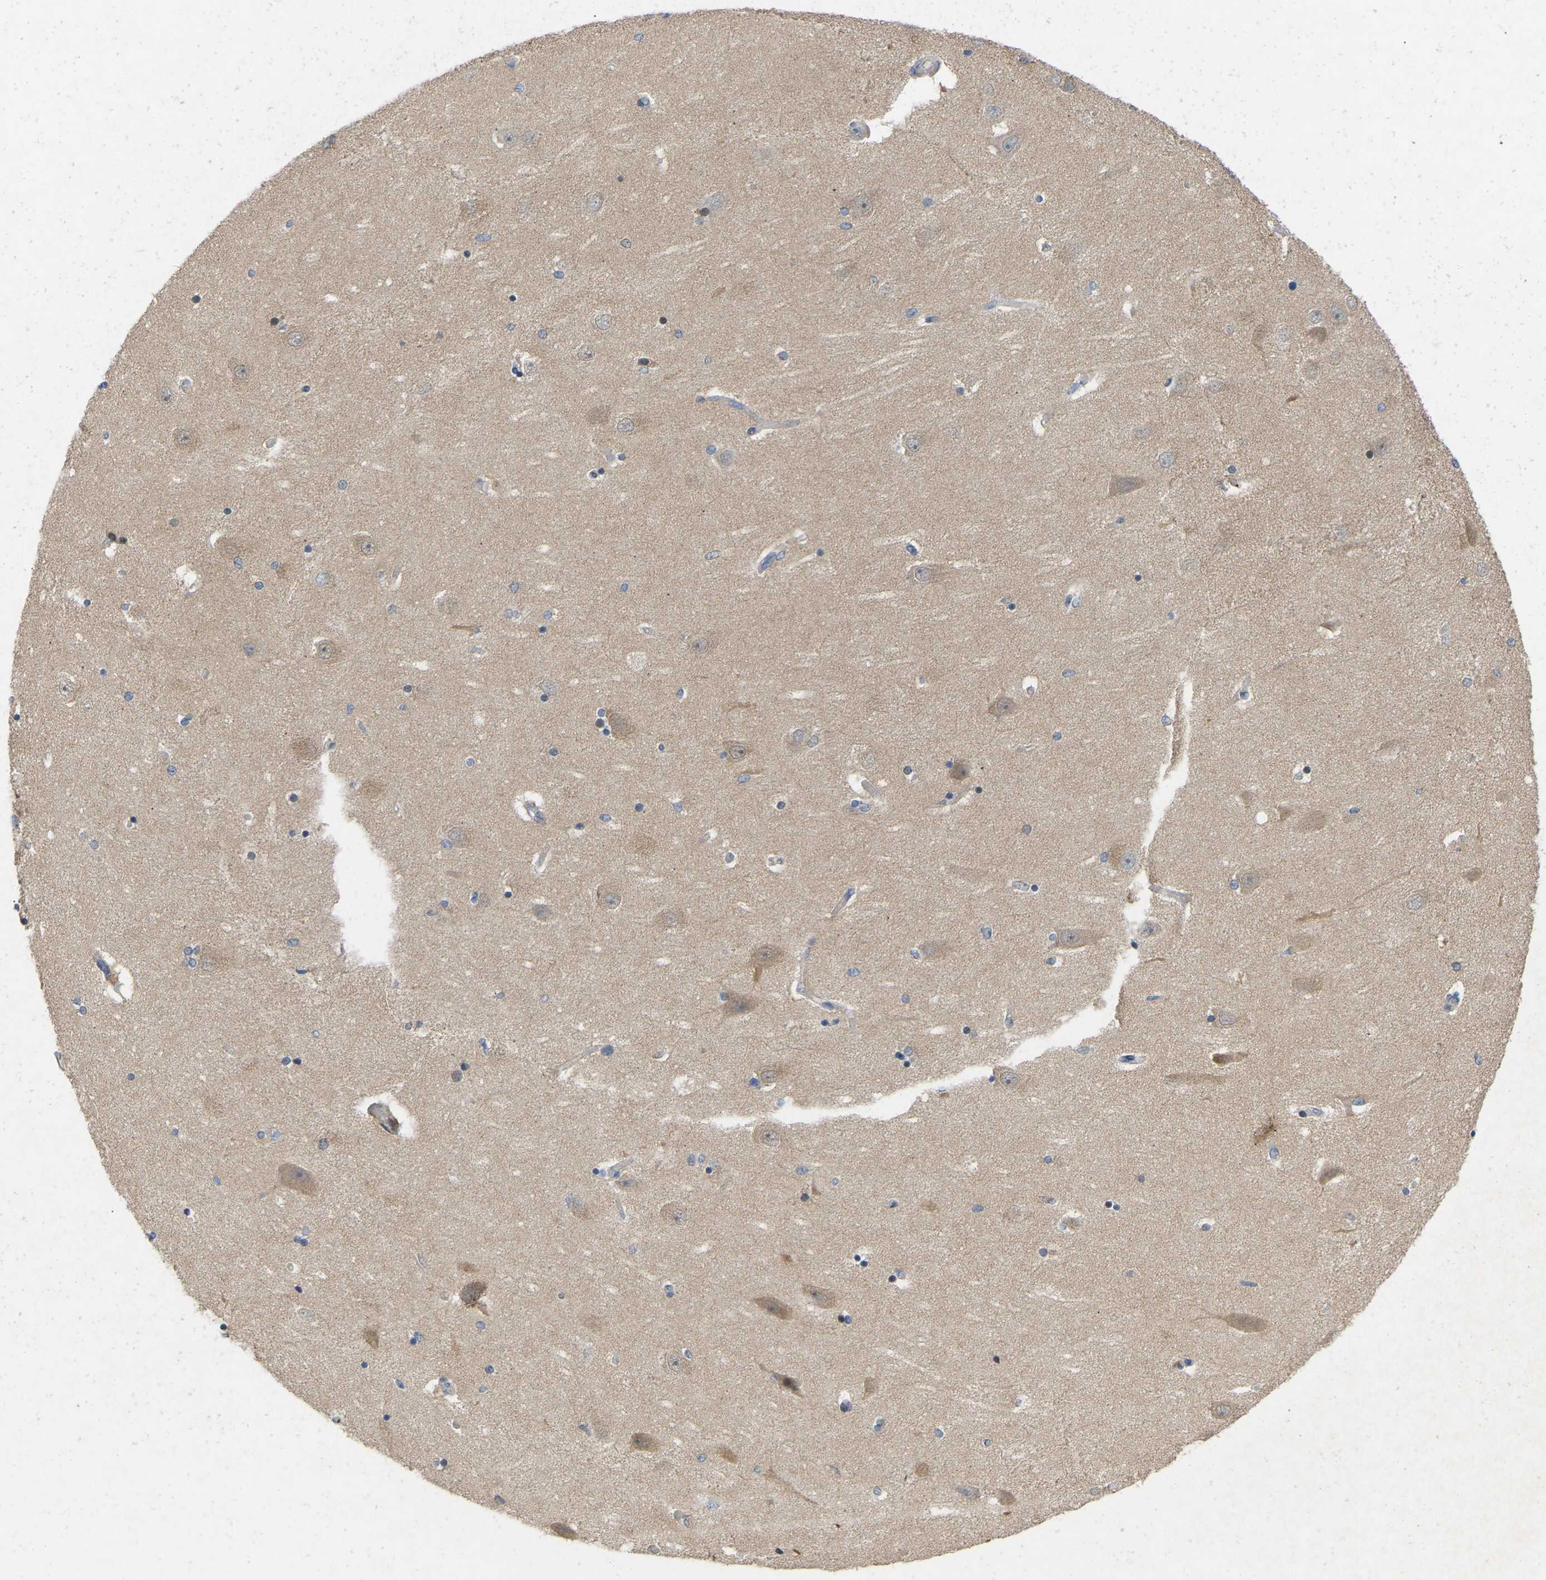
{"staining": {"intensity": "negative", "quantity": "none", "location": "none"}, "tissue": "hippocampus", "cell_type": "Glial cells", "image_type": "normal", "snomed": [{"axis": "morphology", "description": "Normal tissue, NOS"}, {"axis": "topography", "description": "Hippocampus"}], "caption": "DAB immunohistochemical staining of unremarkable hippocampus shows no significant expression in glial cells. The staining is performed using DAB (3,3'-diaminobenzidine) brown chromogen with nuclei counter-stained in using hematoxylin.", "gene": "RHEB", "patient": {"sex": "female", "age": 54}}